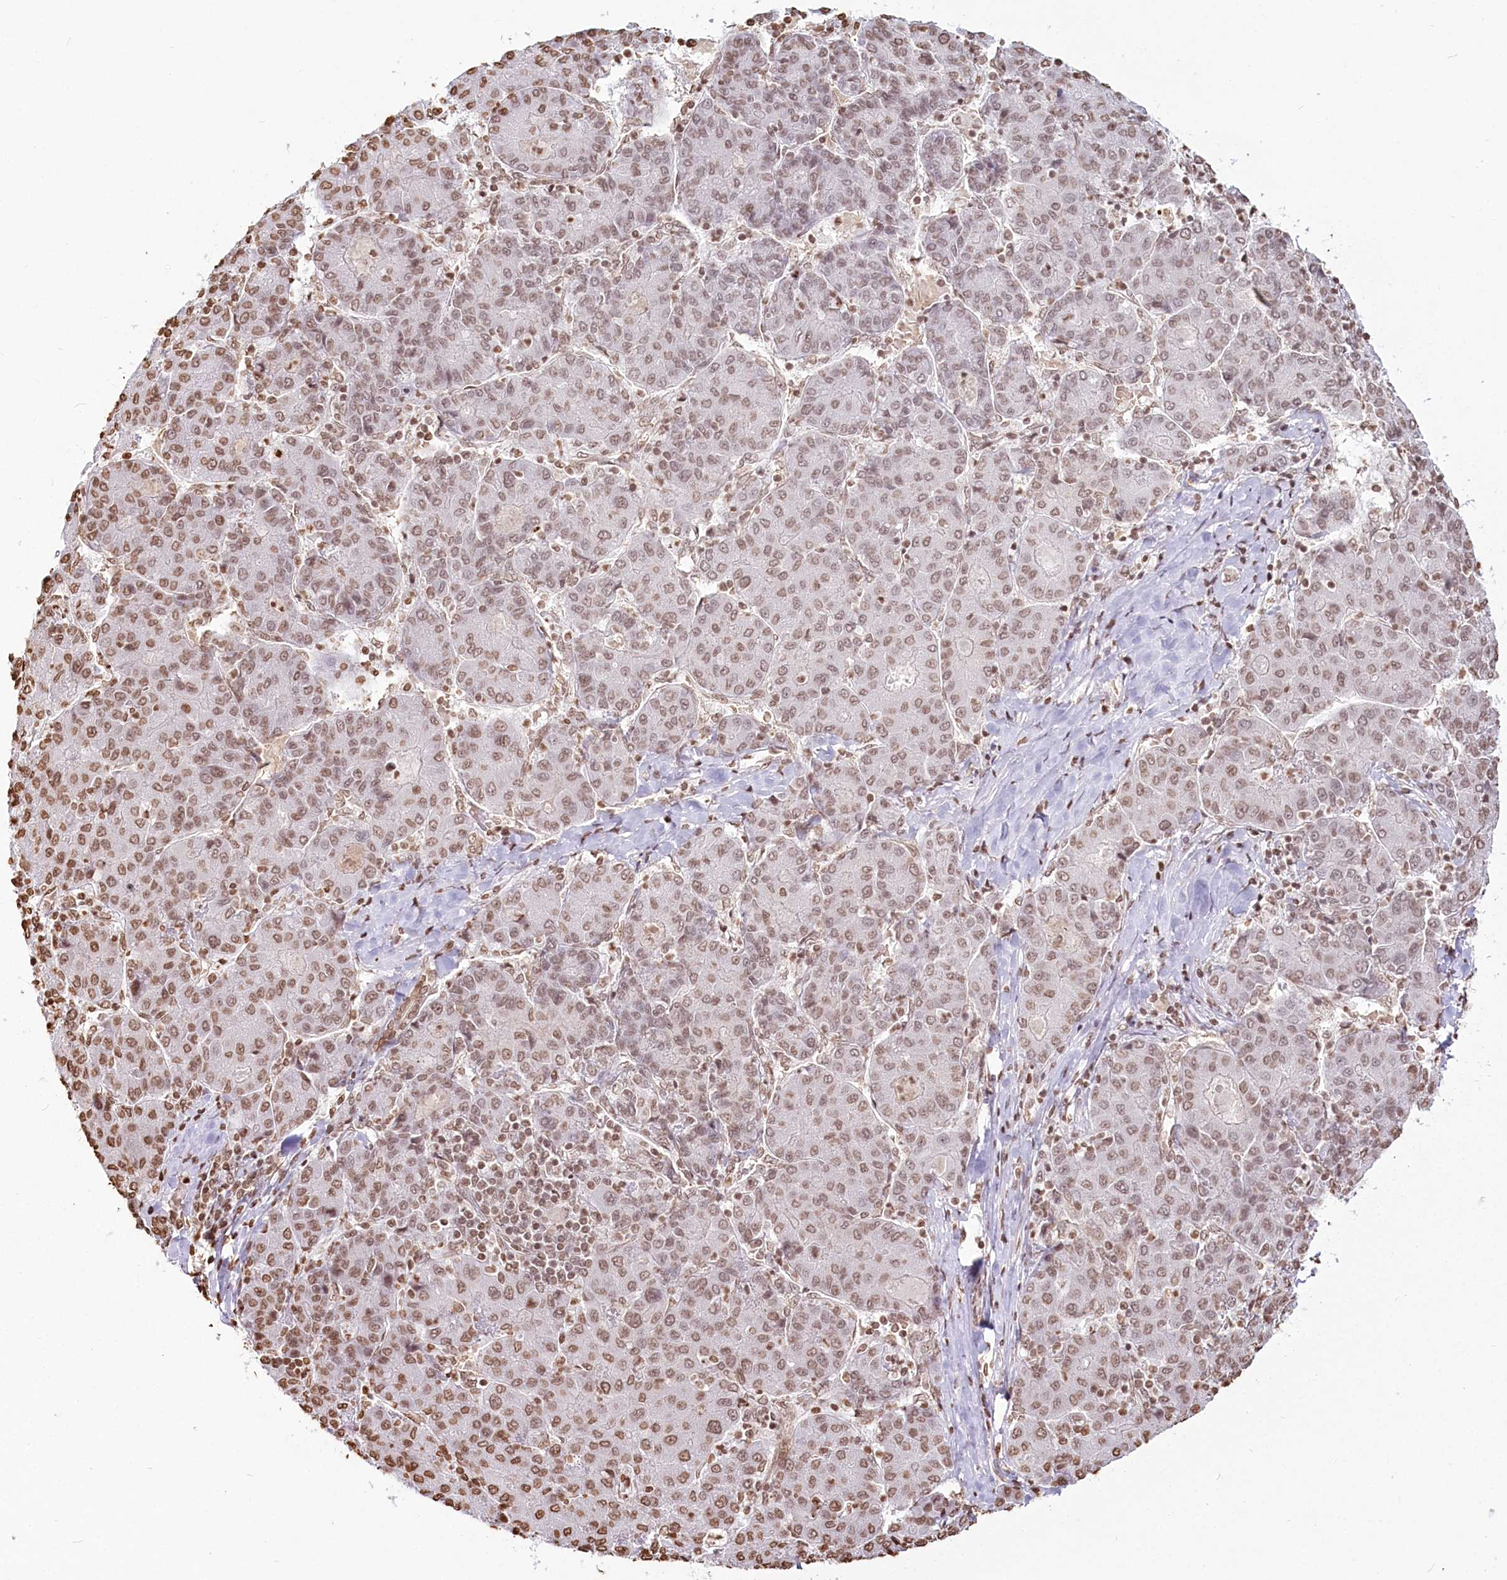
{"staining": {"intensity": "moderate", "quantity": ">75%", "location": "nuclear"}, "tissue": "liver cancer", "cell_type": "Tumor cells", "image_type": "cancer", "snomed": [{"axis": "morphology", "description": "Carcinoma, Hepatocellular, NOS"}, {"axis": "topography", "description": "Liver"}], "caption": "A high-resolution image shows immunohistochemistry (IHC) staining of liver cancer, which reveals moderate nuclear positivity in approximately >75% of tumor cells.", "gene": "FAM13A", "patient": {"sex": "male", "age": 65}}